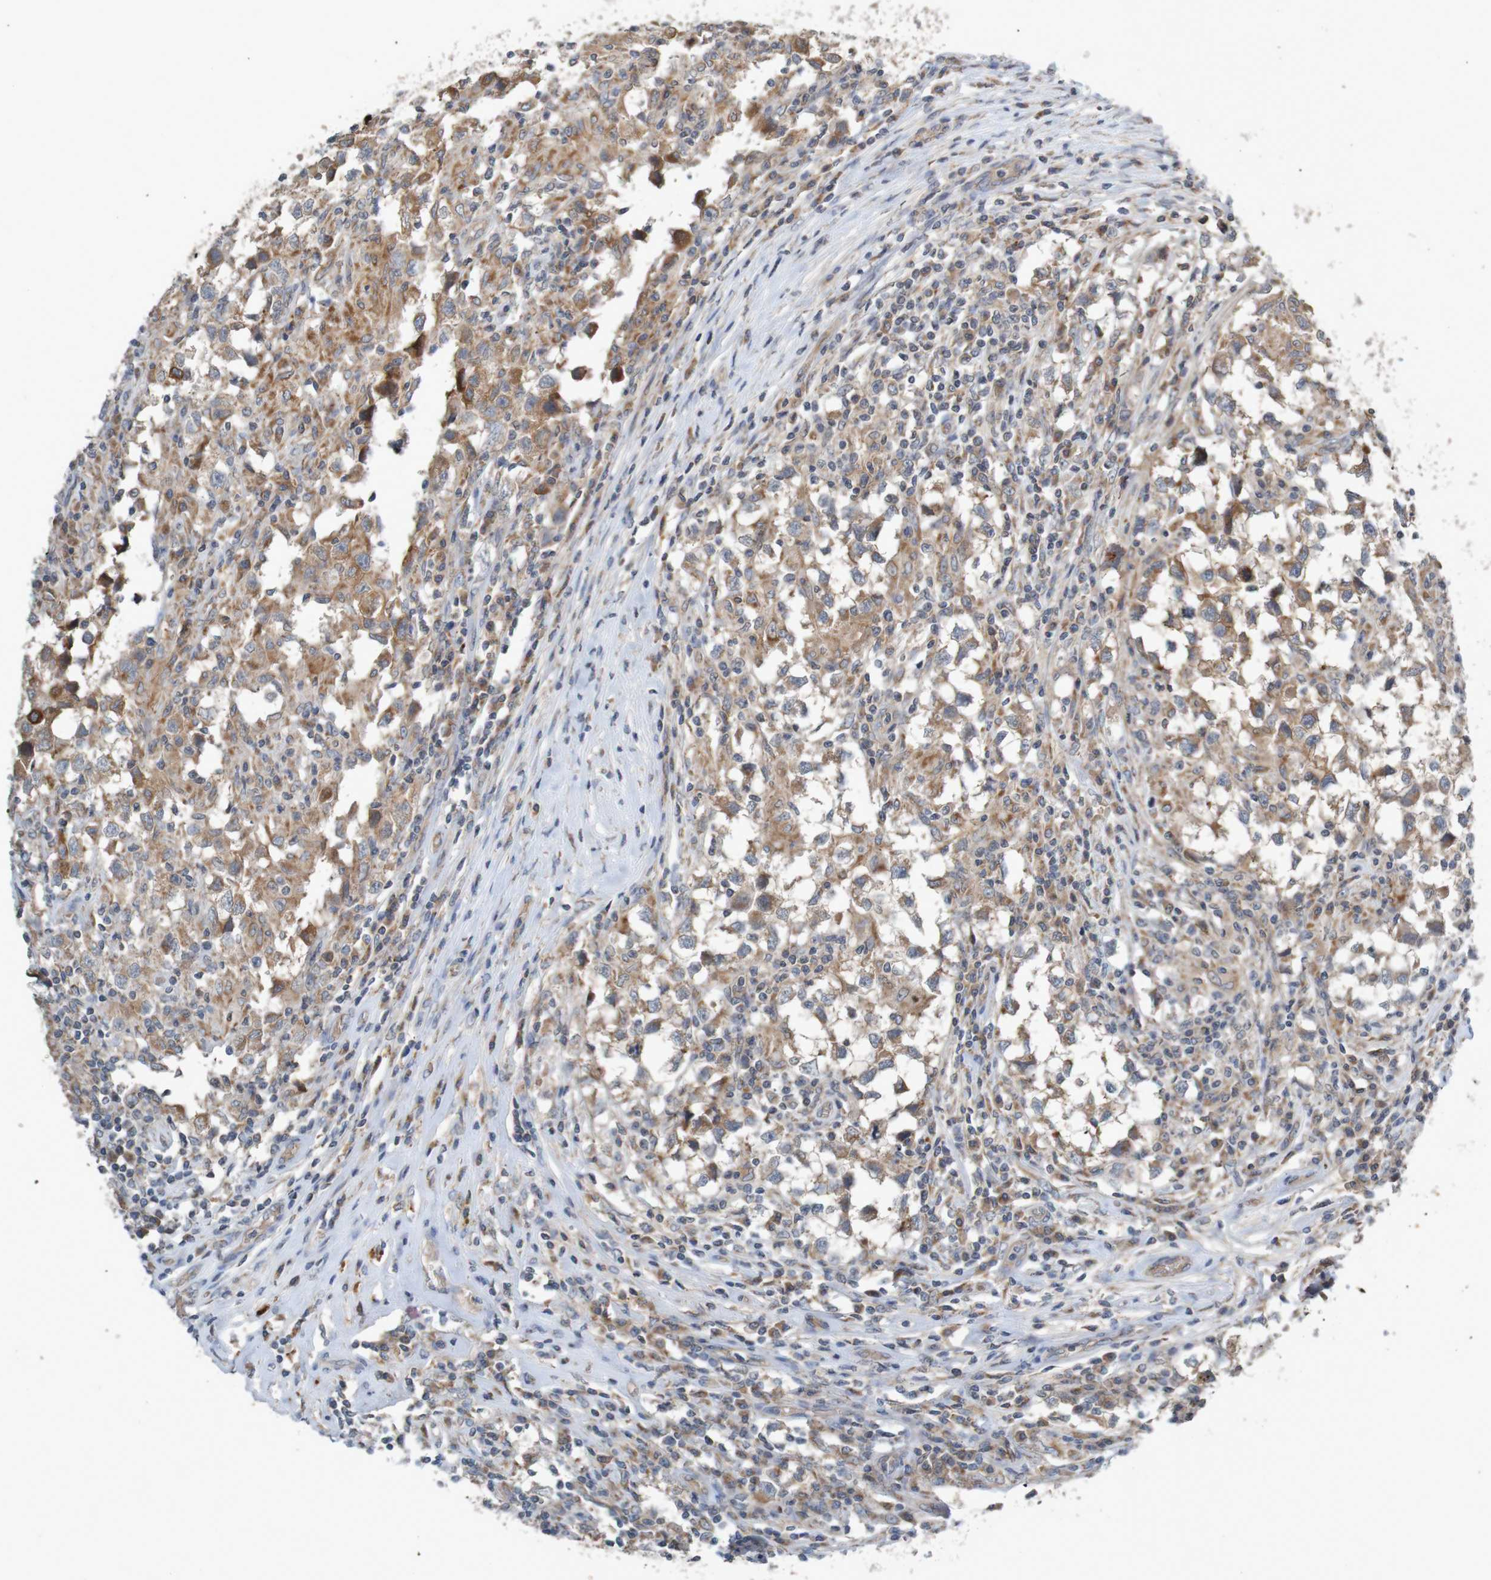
{"staining": {"intensity": "moderate", "quantity": ">75%", "location": "cytoplasmic/membranous"}, "tissue": "testis cancer", "cell_type": "Tumor cells", "image_type": "cancer", "snomed": [{"axis": "morphology", "description": "Carcinoma, Embryonal, NOS"}, {"axis": "topography", "description": "Testis"}], "caption": "Immunohistochemistry (IHC) of human testis embryonal carcinoma displays medium levels of moderate cytoplasmic/membranous expression in about >75% of tumor cells.", "gene": "B3GAT2", "patient": {"sex": "male", "age": 21}}